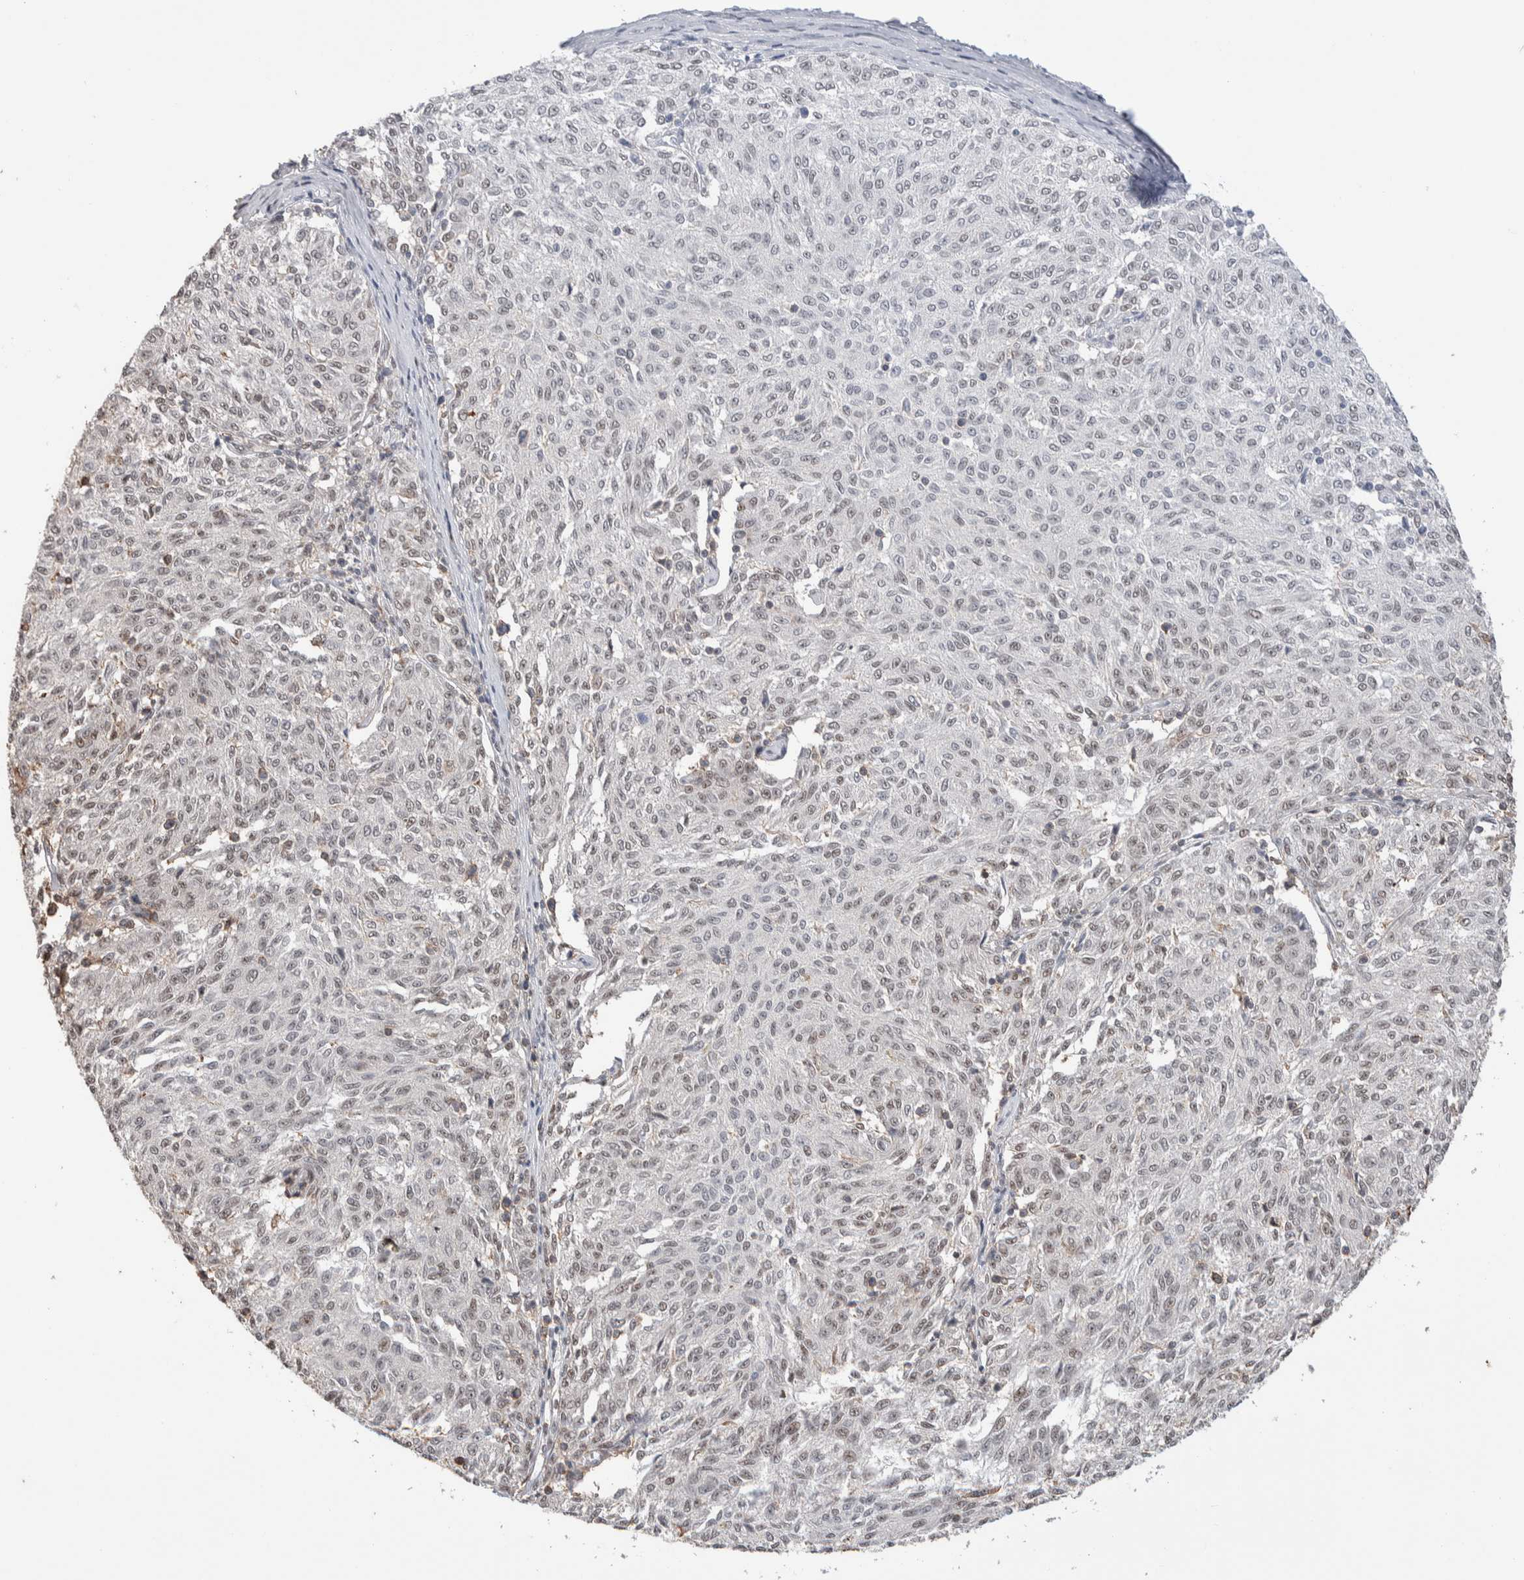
{"staining": {"intensity": "weak", "quantity": "25%-75%", "location": "nuclear"}, "tissue": "melanoma", "cell_type": "Tumor cells", "image_type": "cancer", "snomed": [{"axis": "morphology", "description": "Malignant melanoma, NOS"}, {"axis": "topography", "description": "Skin"}], "caption": "Protein analysis of melanoma tissue shows weak nuclear expression in about 25%-75% of tumor cells.", "gene": "ZNF704", "patient": {"sex": "female", "age": 72}}